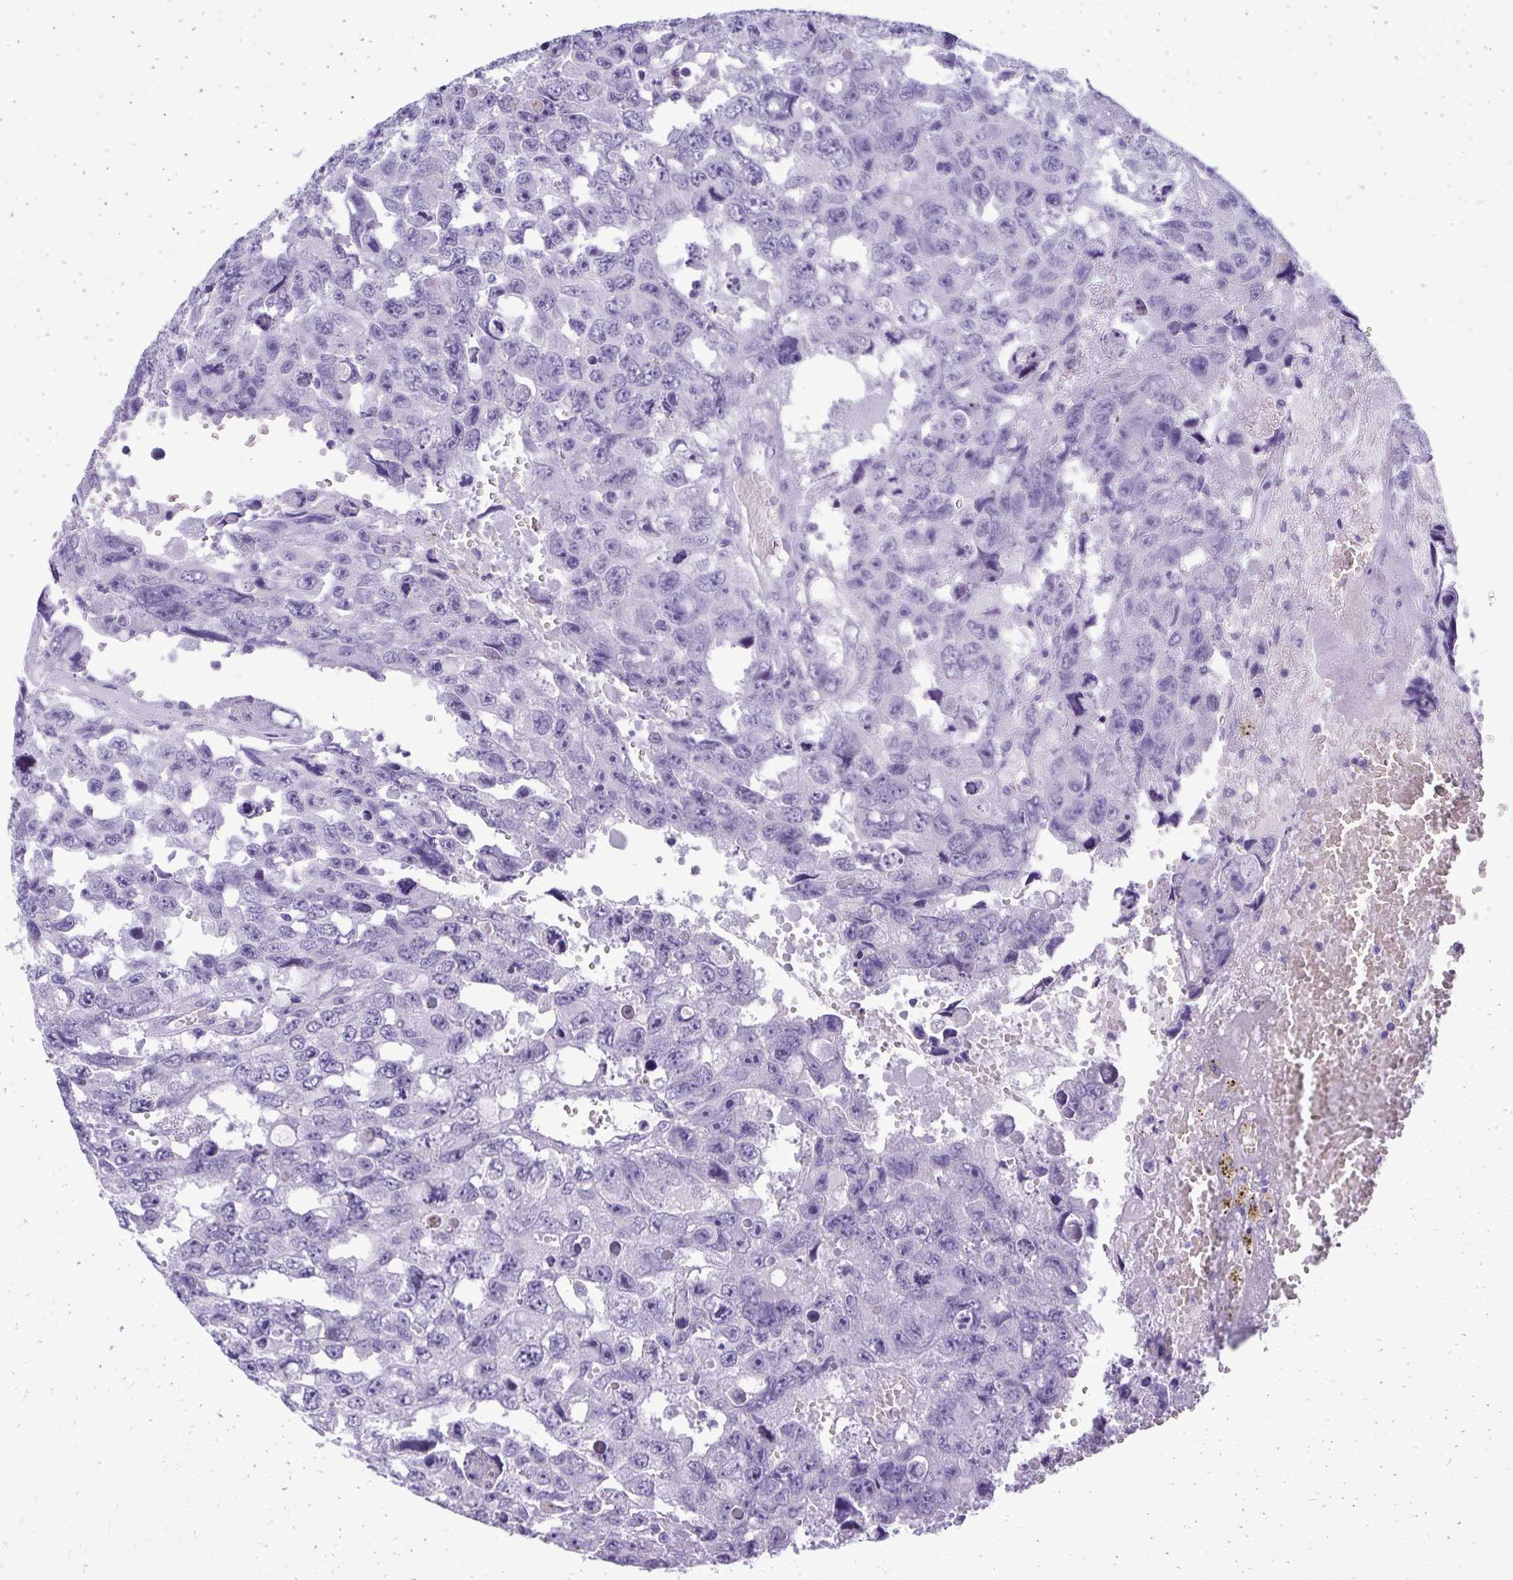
{"staining": {"intensity": "negative", "quantity": "none", "location": "none"}, "tissue": "testis cancer", "cell_type": "Tumor cells", "image_type": "cancer", "snomed": [{"axis": "morphology", "description": "Seminoma, NOS"}, {"axis": "topography", "description": "Testis"}], "caption": "Photomicrograph shows no significant protein staining in tumor cells of testis seminoma.", "gene": "AIG1", "patient": {"sex": "male", "age": 26}}